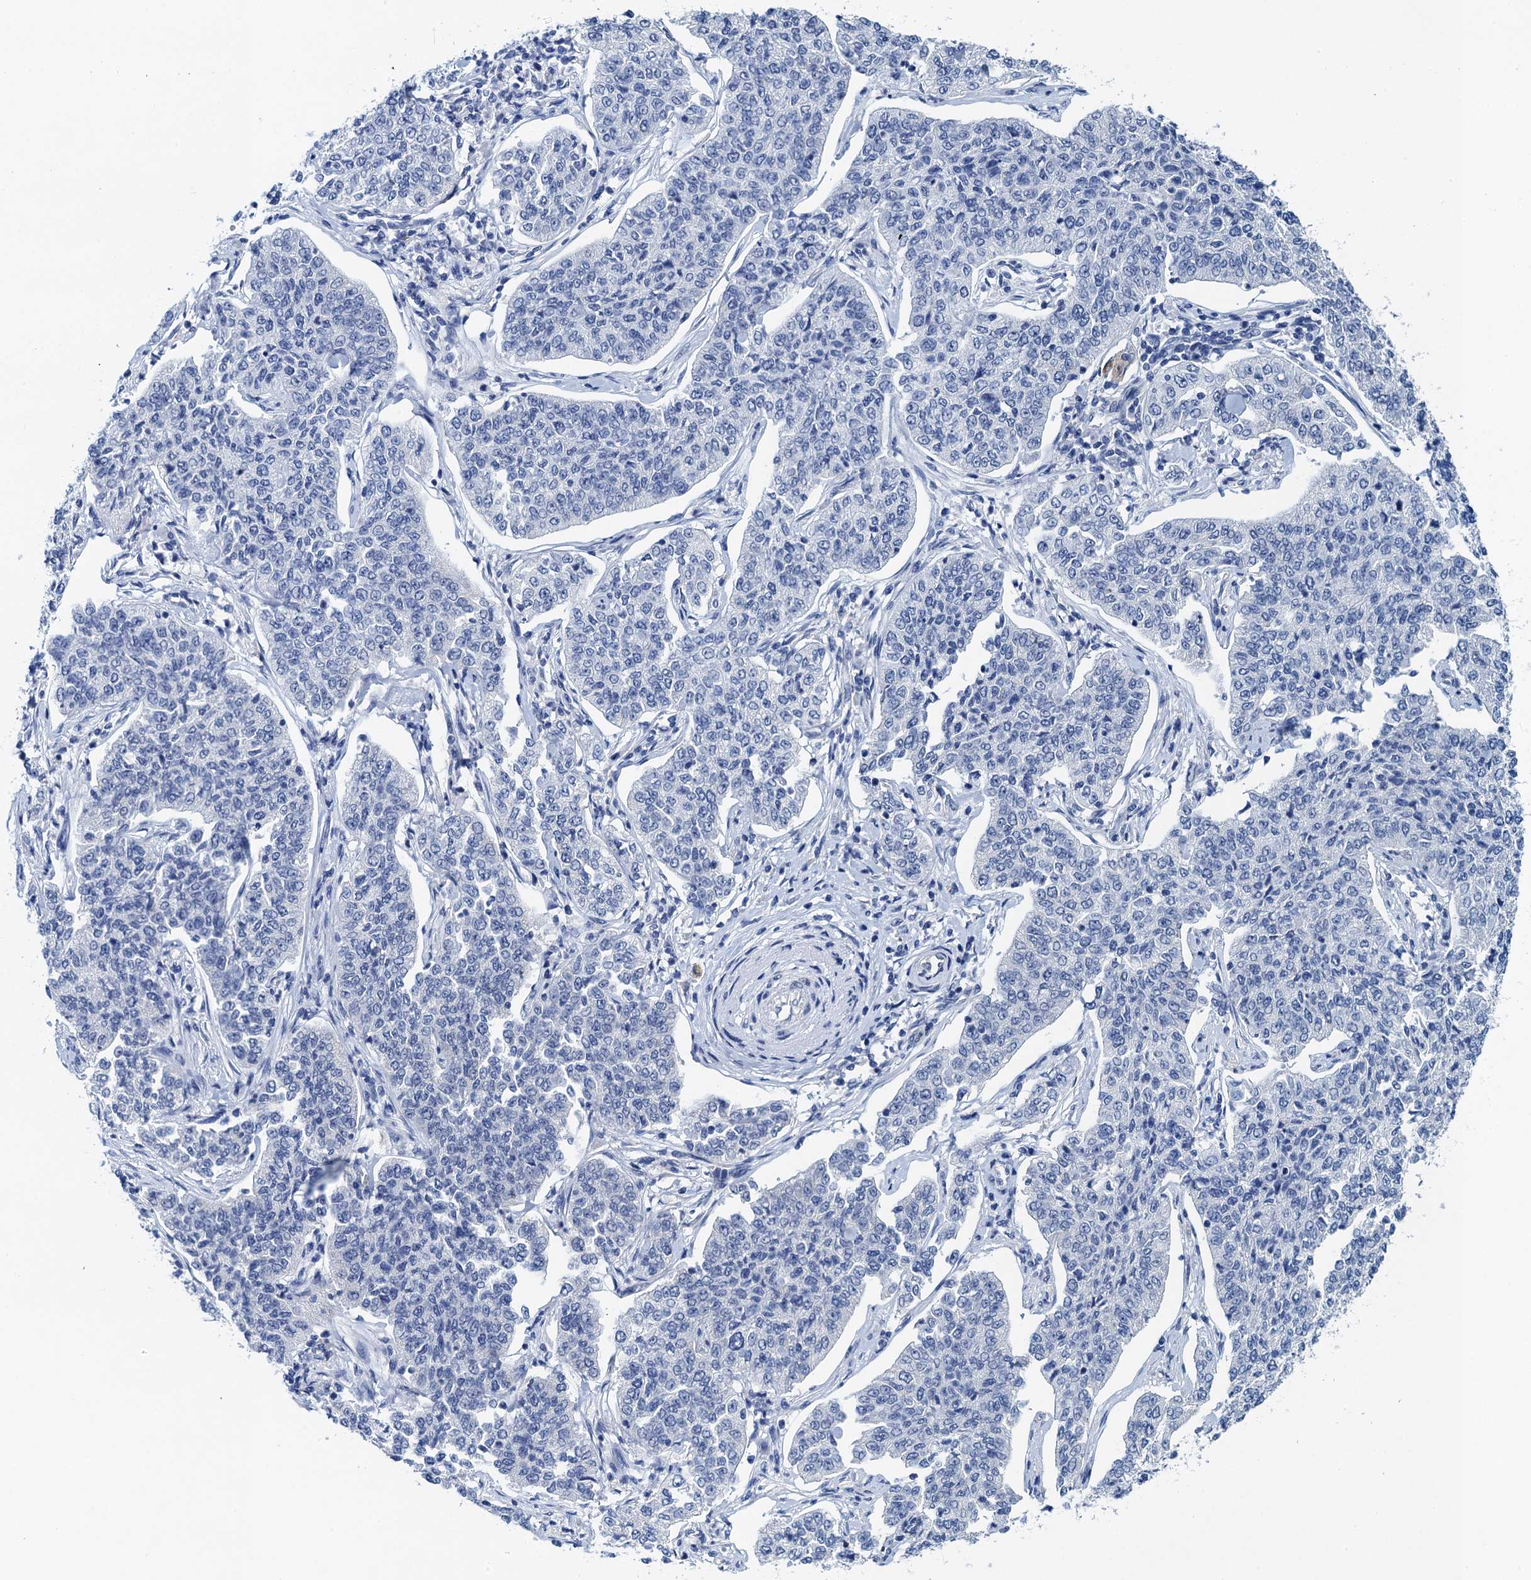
{"staining": {"intensity": "negative", "quantity": "none", "location": "none"}, "tissue": "cervical cancer", "cell_type": "Tumor cells", "image_type": "cancer", "snomed": [{"axis": "morphology", "description": "Squamous cell carcinoma, NOS"}, {"axis": "topography", "description": "Cervix"}], "caption": "Immunohistochemical staining of cervical cancer displays no significant expression in tumor cells. The staining was performed using DAB (3,3'-diaminobenzidine) to visualize the protein expression in brown, while the nuclei were stained in blue with hematoxylin (Magnification: 20x).", "gene": "NBEA", "patient": {"sex": "female", "age": 35}}